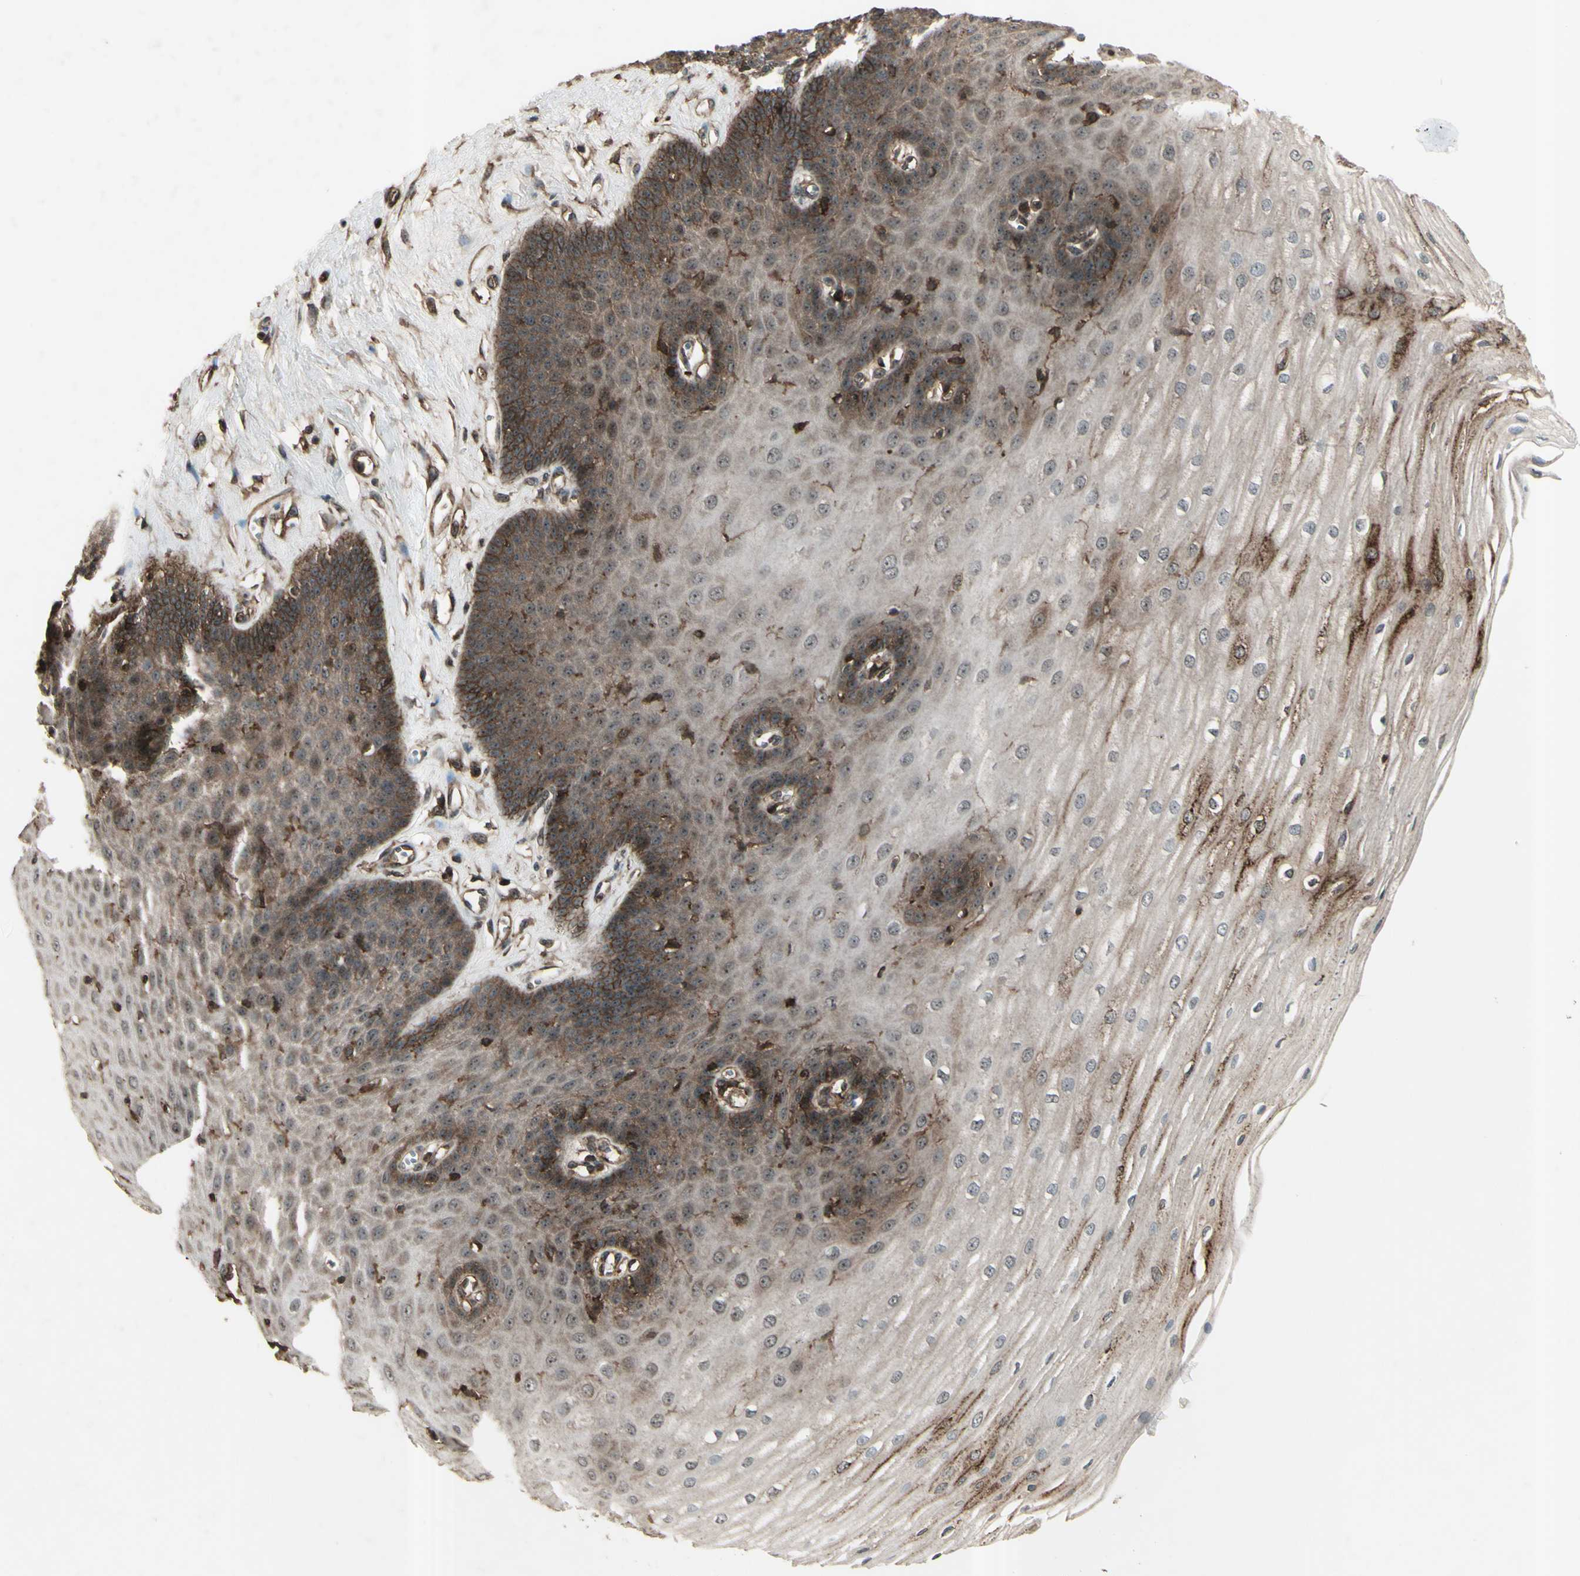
{"staining": {"intensity": "strong", "quantity": "25%-75%", "location": "cytoplasmic/membranous,nuclear"}, "tissue": "esophagus", "cell_type": "Squamous epithelial cells", "image_type": "normal", "snomed": [{"axis": "morphology", "description": "Normal tissue, NOS"}, {"axis": "morphology", "description": "Squamous cell carcinoma, NOS"}, {"axis": "topography", "description": "Esophagus"}], "caption": "Squamous epithelial cells show strong cytoplasmic/membranous,nuclear staining in approximately 25%-75% of cells in unremarkable esophagus. Using DAB (3,3'-diaminobenzidine) (brown) and hematoxylin (blue) stains, captured at high magnification using brightfield microscopy.", "gene": "FXYD5", "patient": {"sex": "male", "age": 65}}